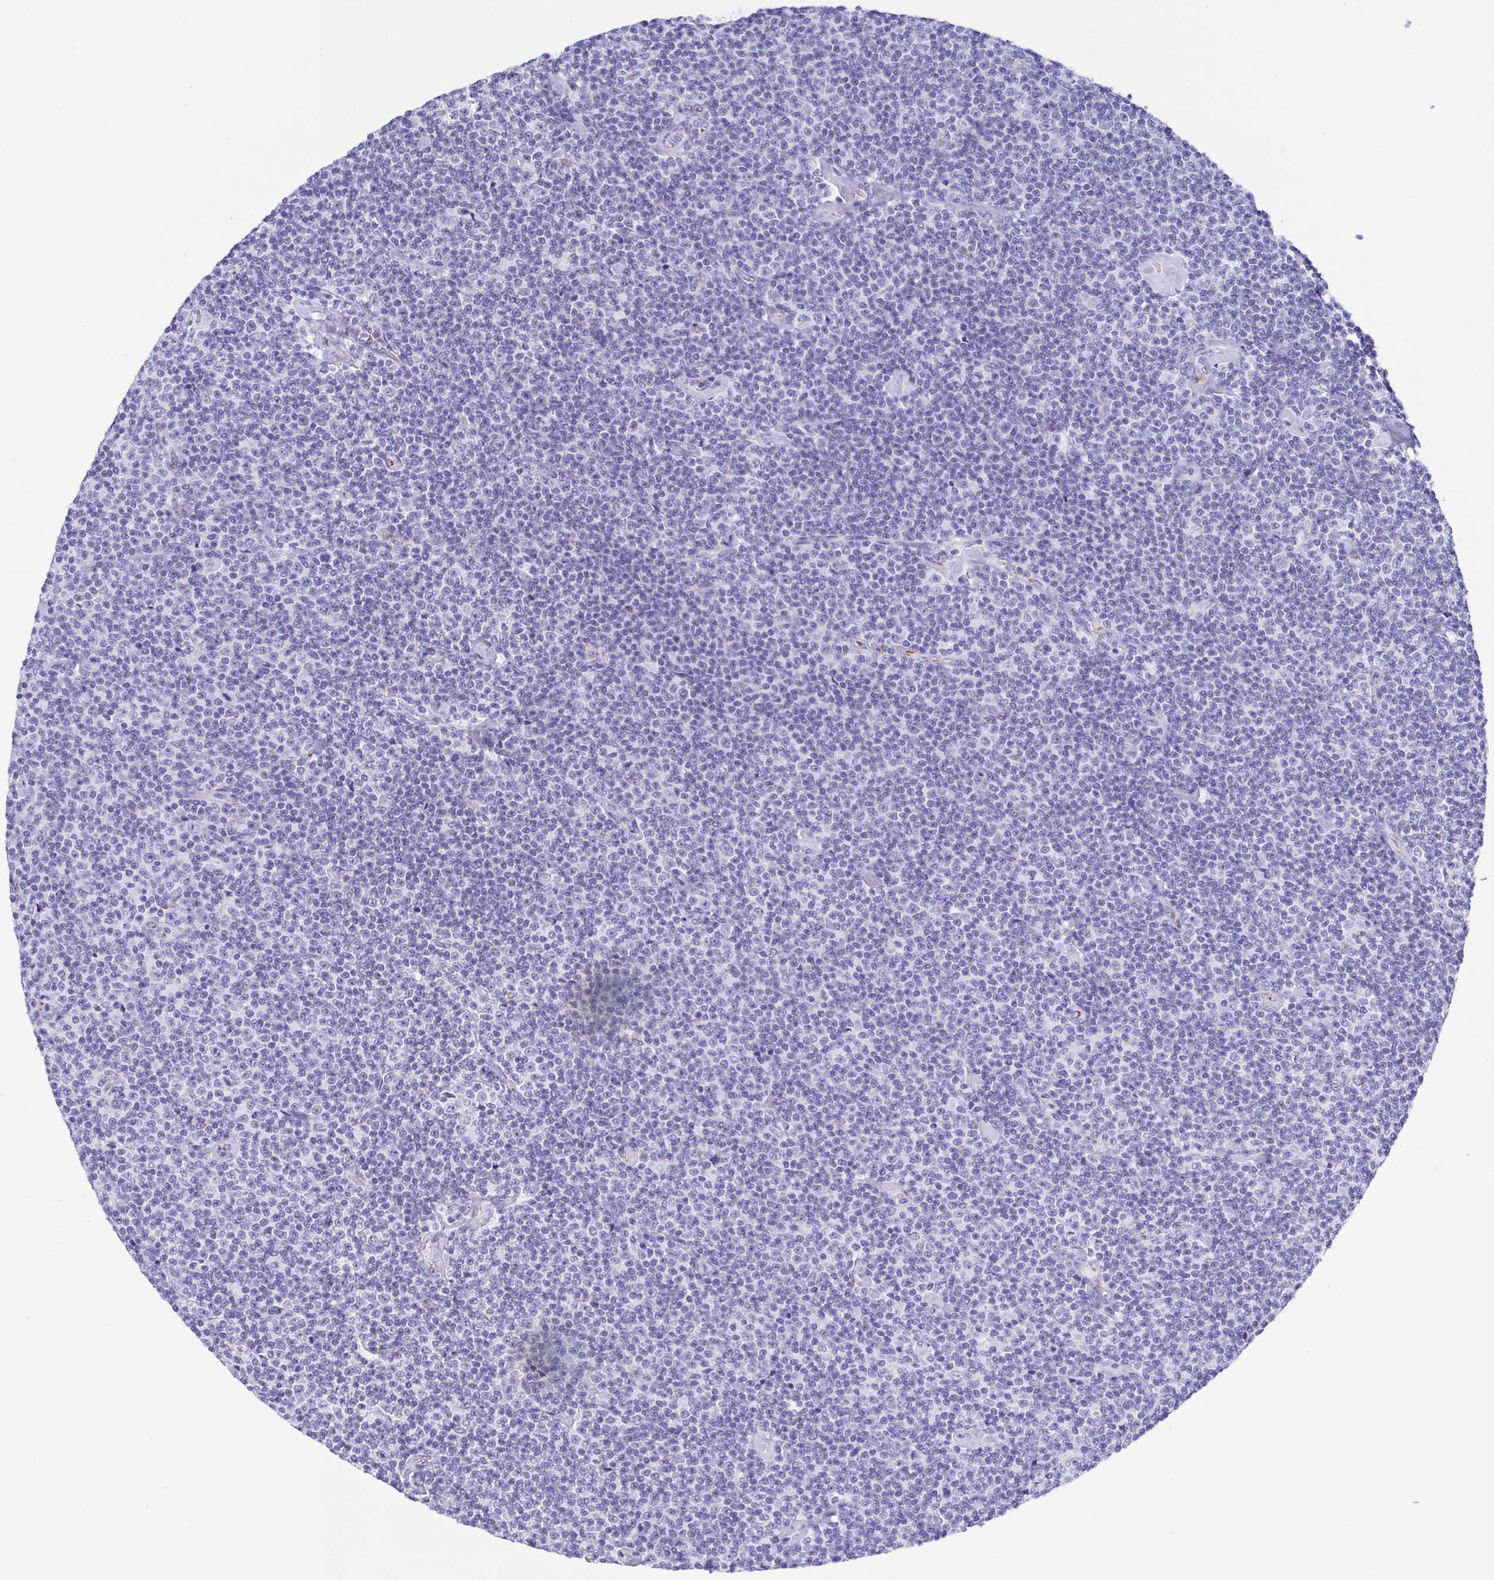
{"staining": {"intensity": "negative", "quantity": "none", "location": "none"}, "tissue": "lymphoma", "cell_type": "Tumor cells", "image_type": "cancer", "snomed": [{"axis": "morphology", "description": "Malignant lymphoma, non-Hodgkin's type, Low grade"}, {"axis": "topography", "description": "Lymph node"}], "caption": "Image shows no significant protein positivity in tumor cells of low-grade malignant lymphoma, non-Hodgkin's type.", "gene": "SULT1B1", "patient": {"sex": "male", "age": 81}}